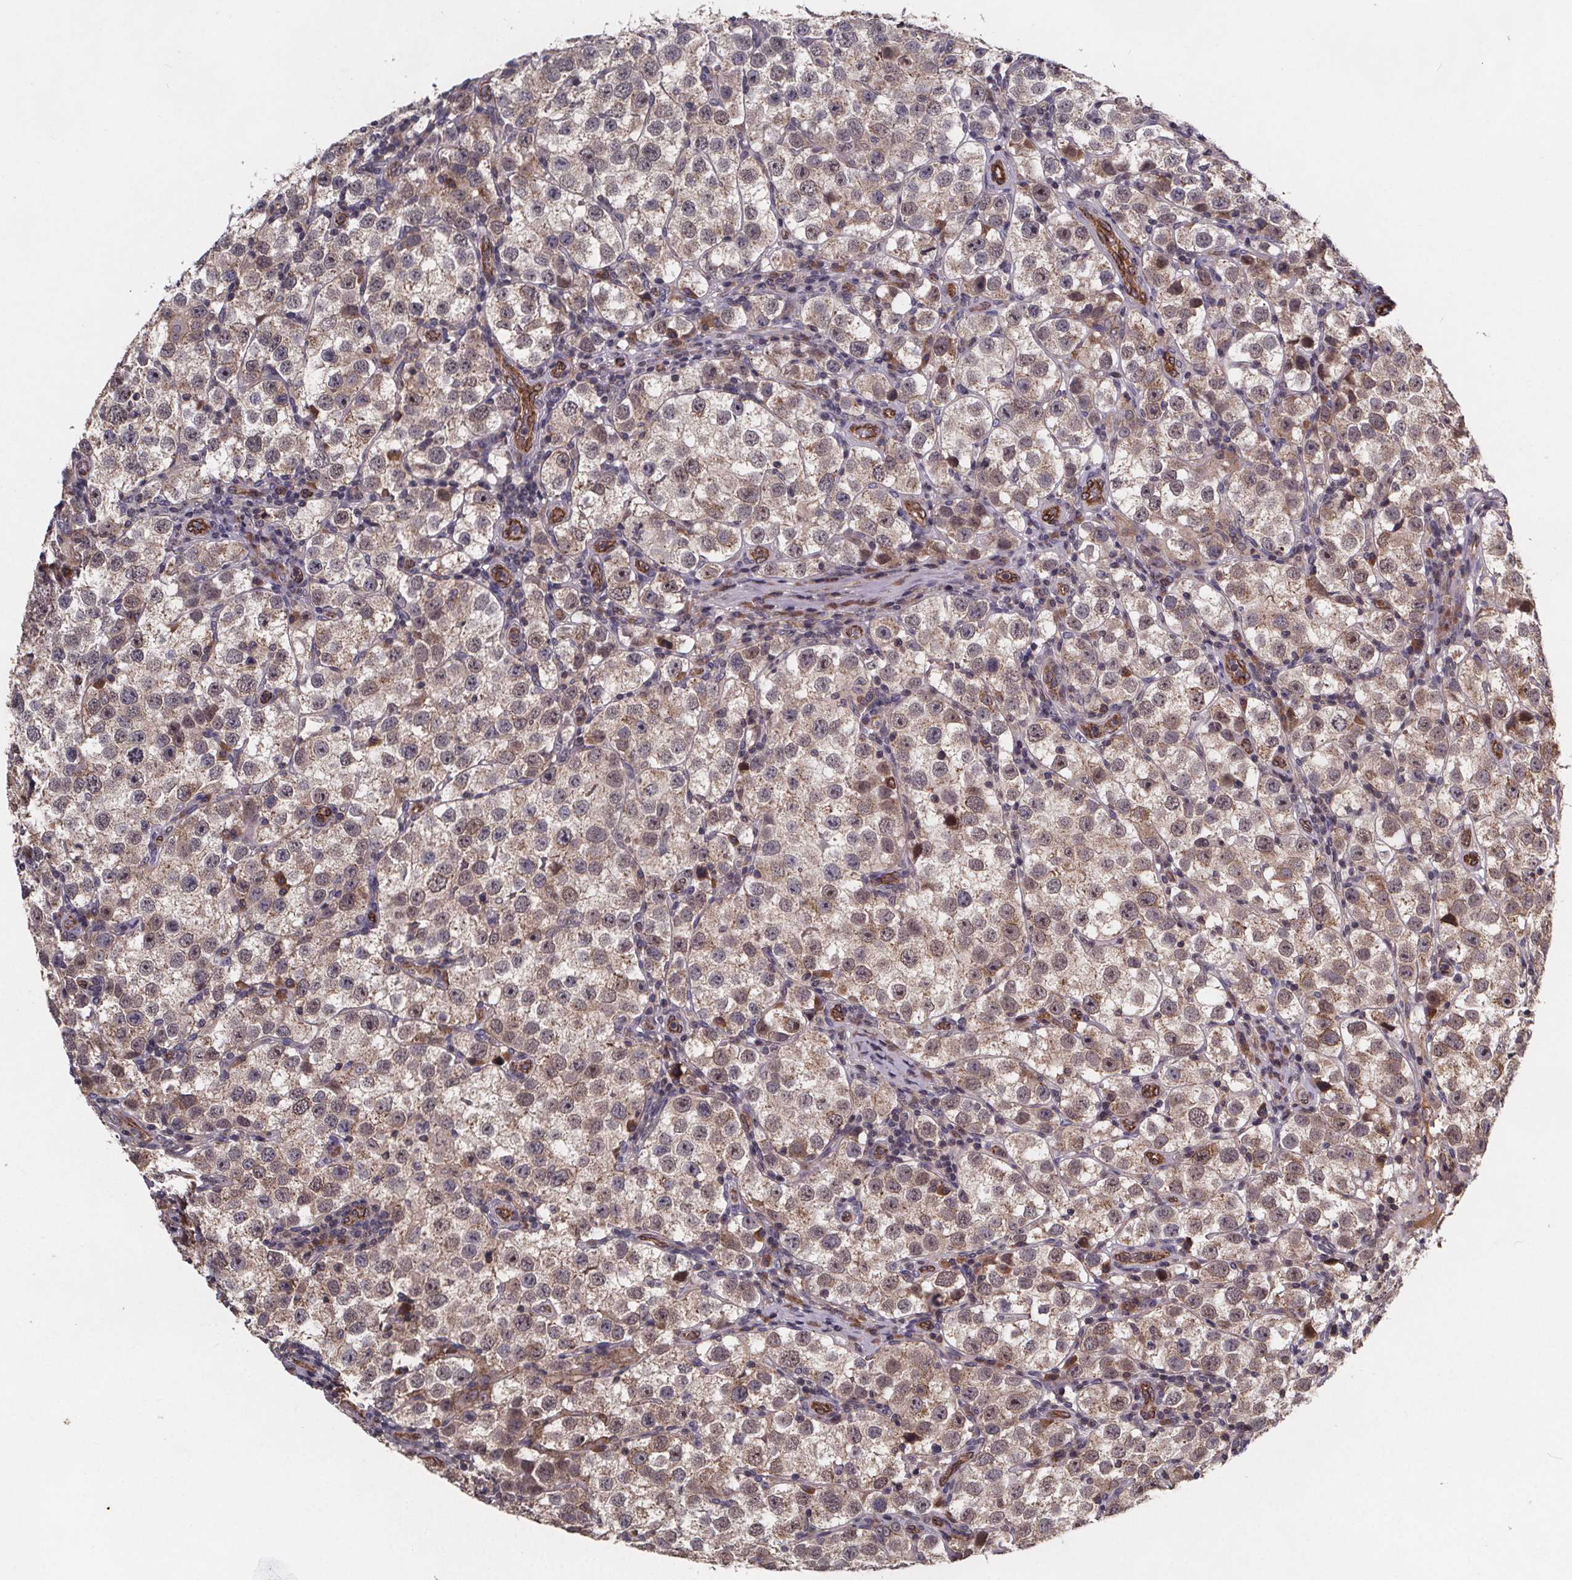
{"staining": {"intensity": "weak", "quantity": "<25%", "location": "nuclear"}, "tissue": "testis cancer", "cell_type": "Tumor cells", "image_type": "cancer", "snomed": [{"axis": "morphology", "description": "Seminoma, NOS"}, {"axis": "topography", "description": "Testis"}], "caption": "Testis seminoma was stained to show a protein in brown. There is no significant staining in tumor cells. (DAB (3,3'-diaminobenzidine) immunohistochemistry (IHC) visualized using brightfield microscopy, high magnification).", "gene": "FASTKD3", "patient": {"sex": "male", "age": 37}}